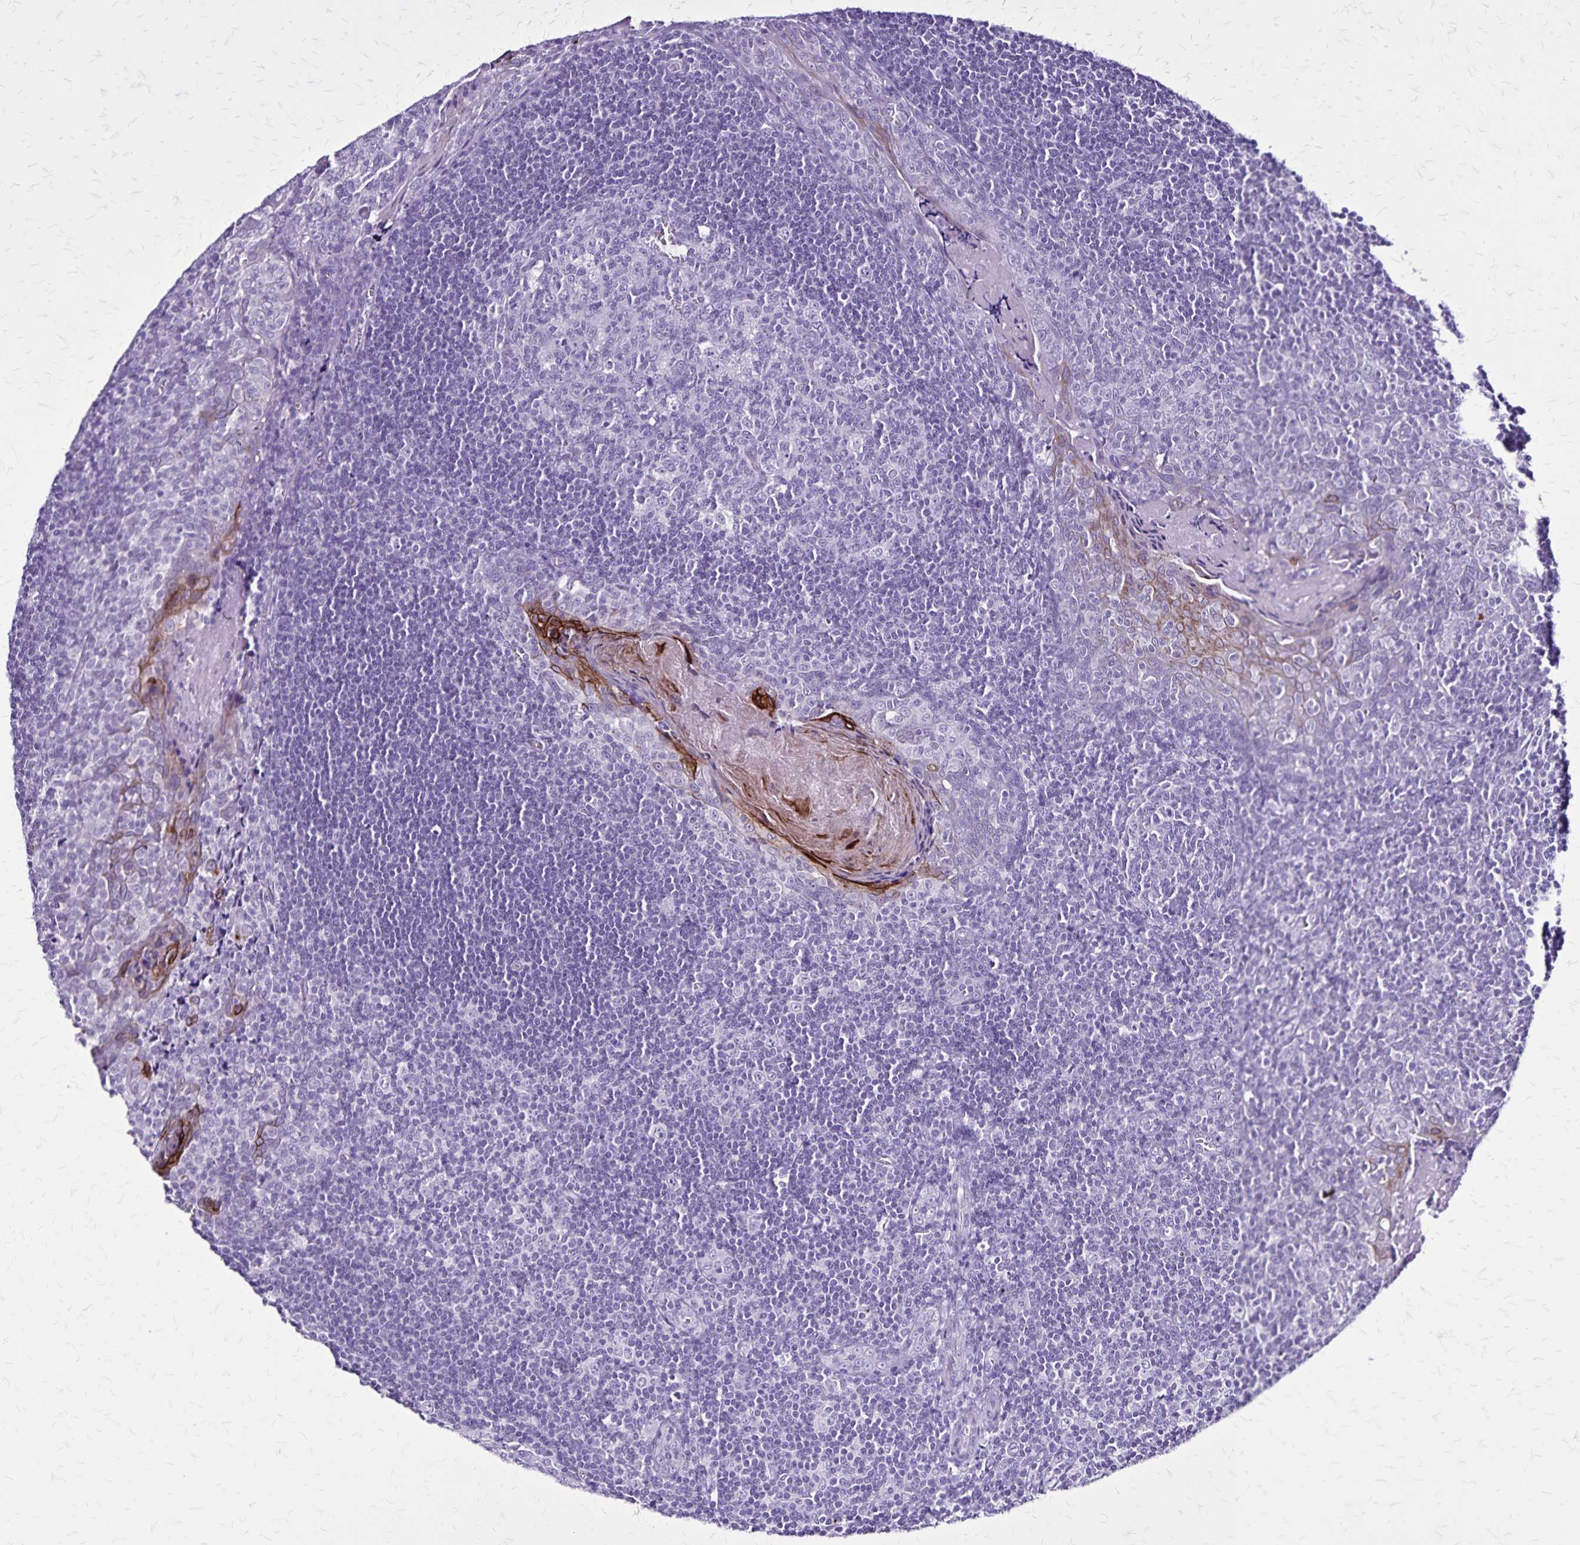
{"staining": {"intensity": "negative", "quantity": "none", "location": "none"}, "tissue": "tonsil", "cell_type": "Germinal center cells", "image_type": "normal", "snomed": [{"axis": "morphology", "description": "Normal tissue, NOS"}, {"axis": "morphology", "description": "Inflammation, NOS"}, {"axis": "topography", "description": "Tonsil"}], "caption": "An IHC image of normal tonsil is shown. There is no staining in germinal center cells of tonsil.", "gene": "KRT2", "patient": {"sex": "female", "age": 31}}